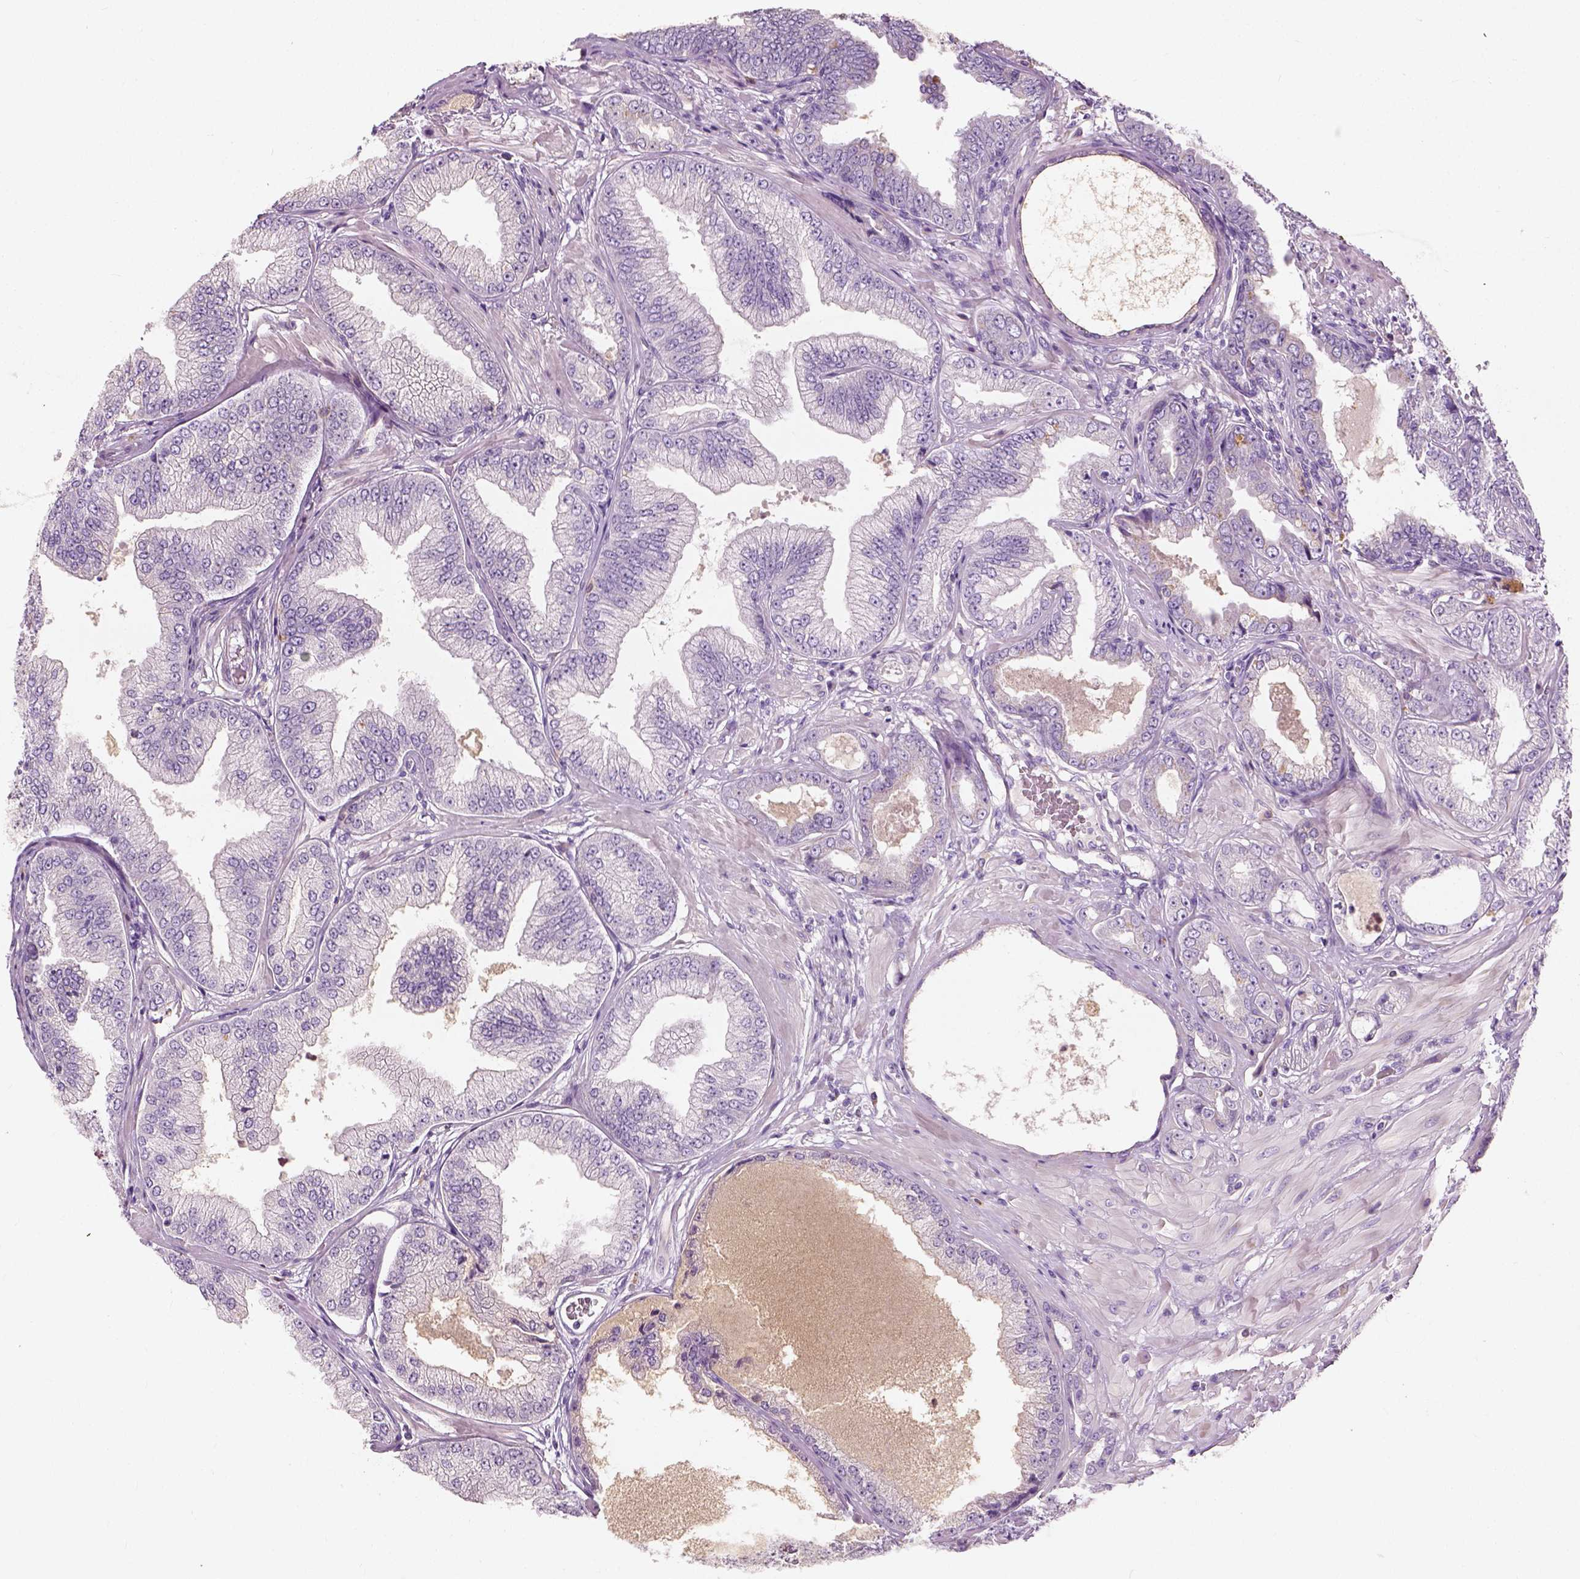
{"staining": {"intensity": "negative", "quantity": "none", "location": "none"}, "tissue": "prostate cancer", "cell_type": "Tumor cells", "image_type": "cancer", "snomed": [{"axis": "morphology", "description": "Adenocarcinoma, Low grade"}, {"axis": "topography", "description": "Prostate"}], "caption": "IHC micrograph of low-grade adenocarcinoma (prostate) stained for a protein (brown), which displays no staining in tumor cells.", "gene": "DHCR24", "patient": {"sex": "male", "age": 55}}